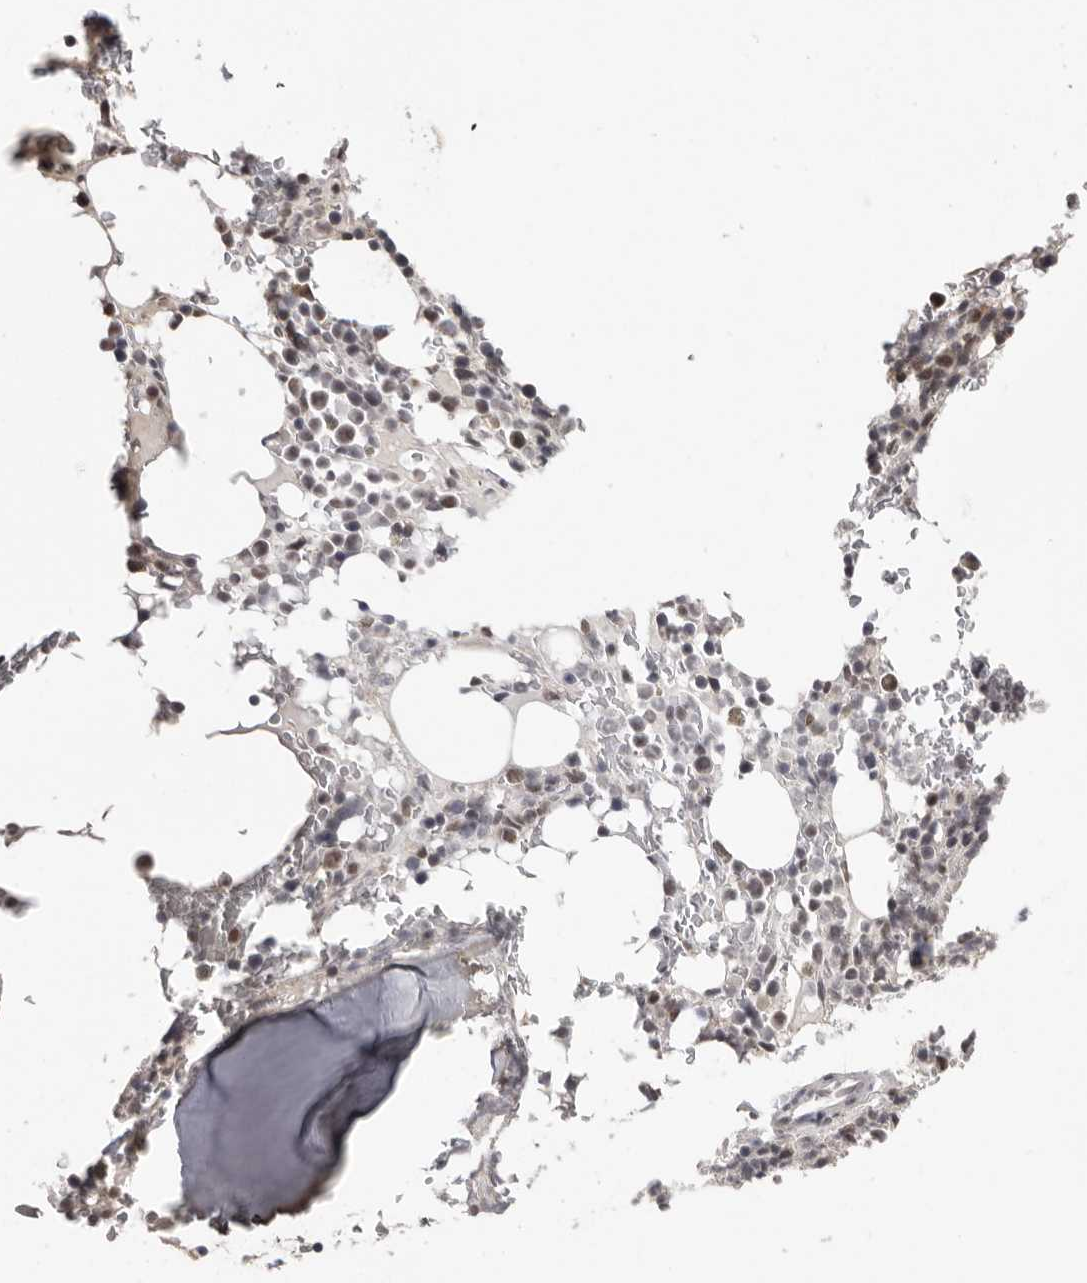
{"staining": {"intensity": "moderate", "quantity": "<25%", "location": "nuclear"}, "tissue": "bone marrow", "cell_type": "Hematopoietic cells", "image_type": "normal", "snomed": [{"axis": "morphology", "description": "Normal tissue, NOS"}, {"axis": "topography", "description": "Bone marrow"}], "caption": "Protein expression analysis of benign bone marrow displays moderate nuclear positivity in about <25% of hematopoietic cells.", "gene": "SRCAP", "patient": {"sex": "male", "age": 58}}